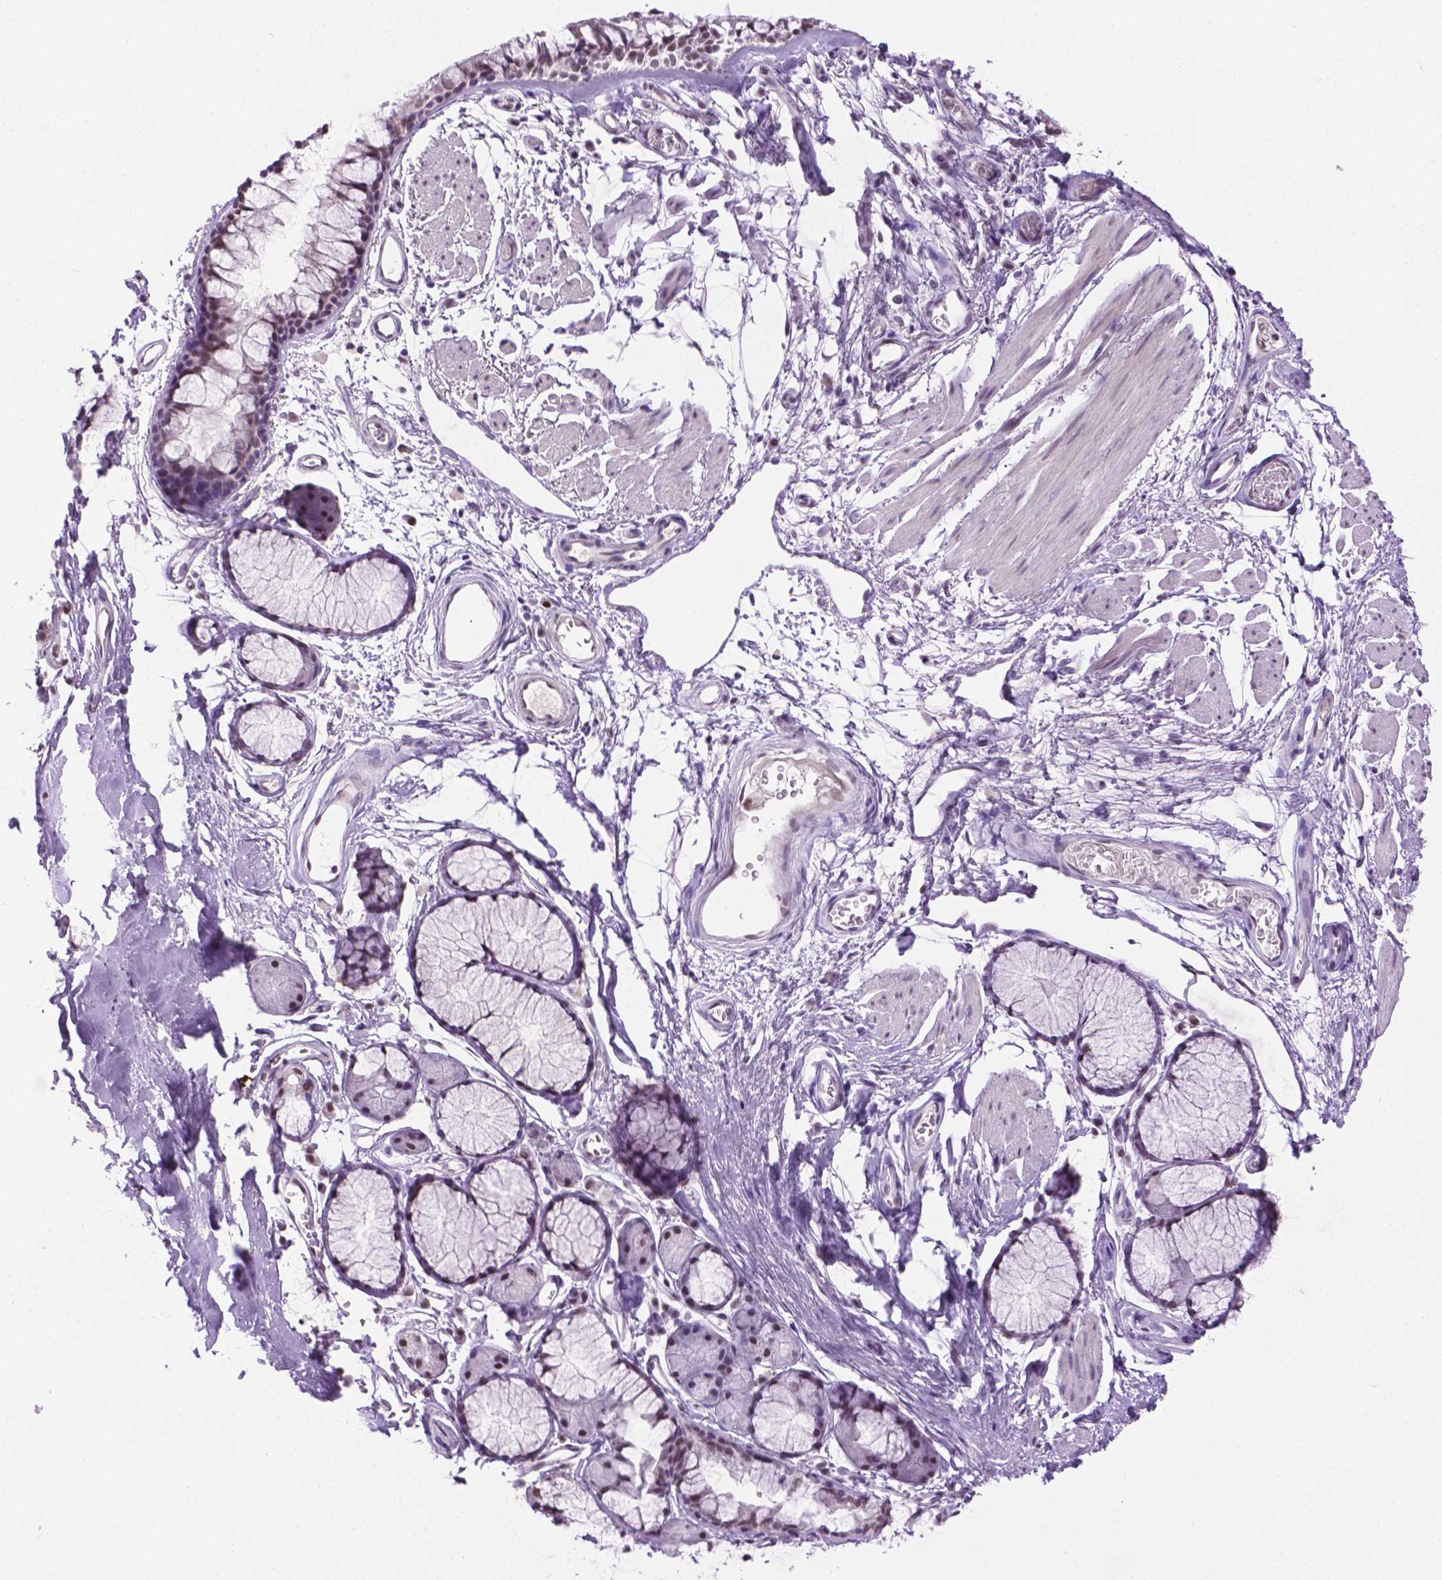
{"staining": {"intensity": "weak", "quantity": "<25%", "location": "nuclear"}, "tissue": "adipose tissue", "cell_type": "Adipocytes", "image_type": "normal", "snomed": [{"axis": "morphology", "description": "Normal tissue, NOS"}, {"axis": "topography", "description": "Cartilage tissue"}, {"axis": "topography", "description": "Bronchus"}], "caption": "Micrograph shows no significant protein positivity in adipocytes of unremarkable adipose tissue.", "gene": "ABI2", "patient": {"sex": "female", "age": 79}}